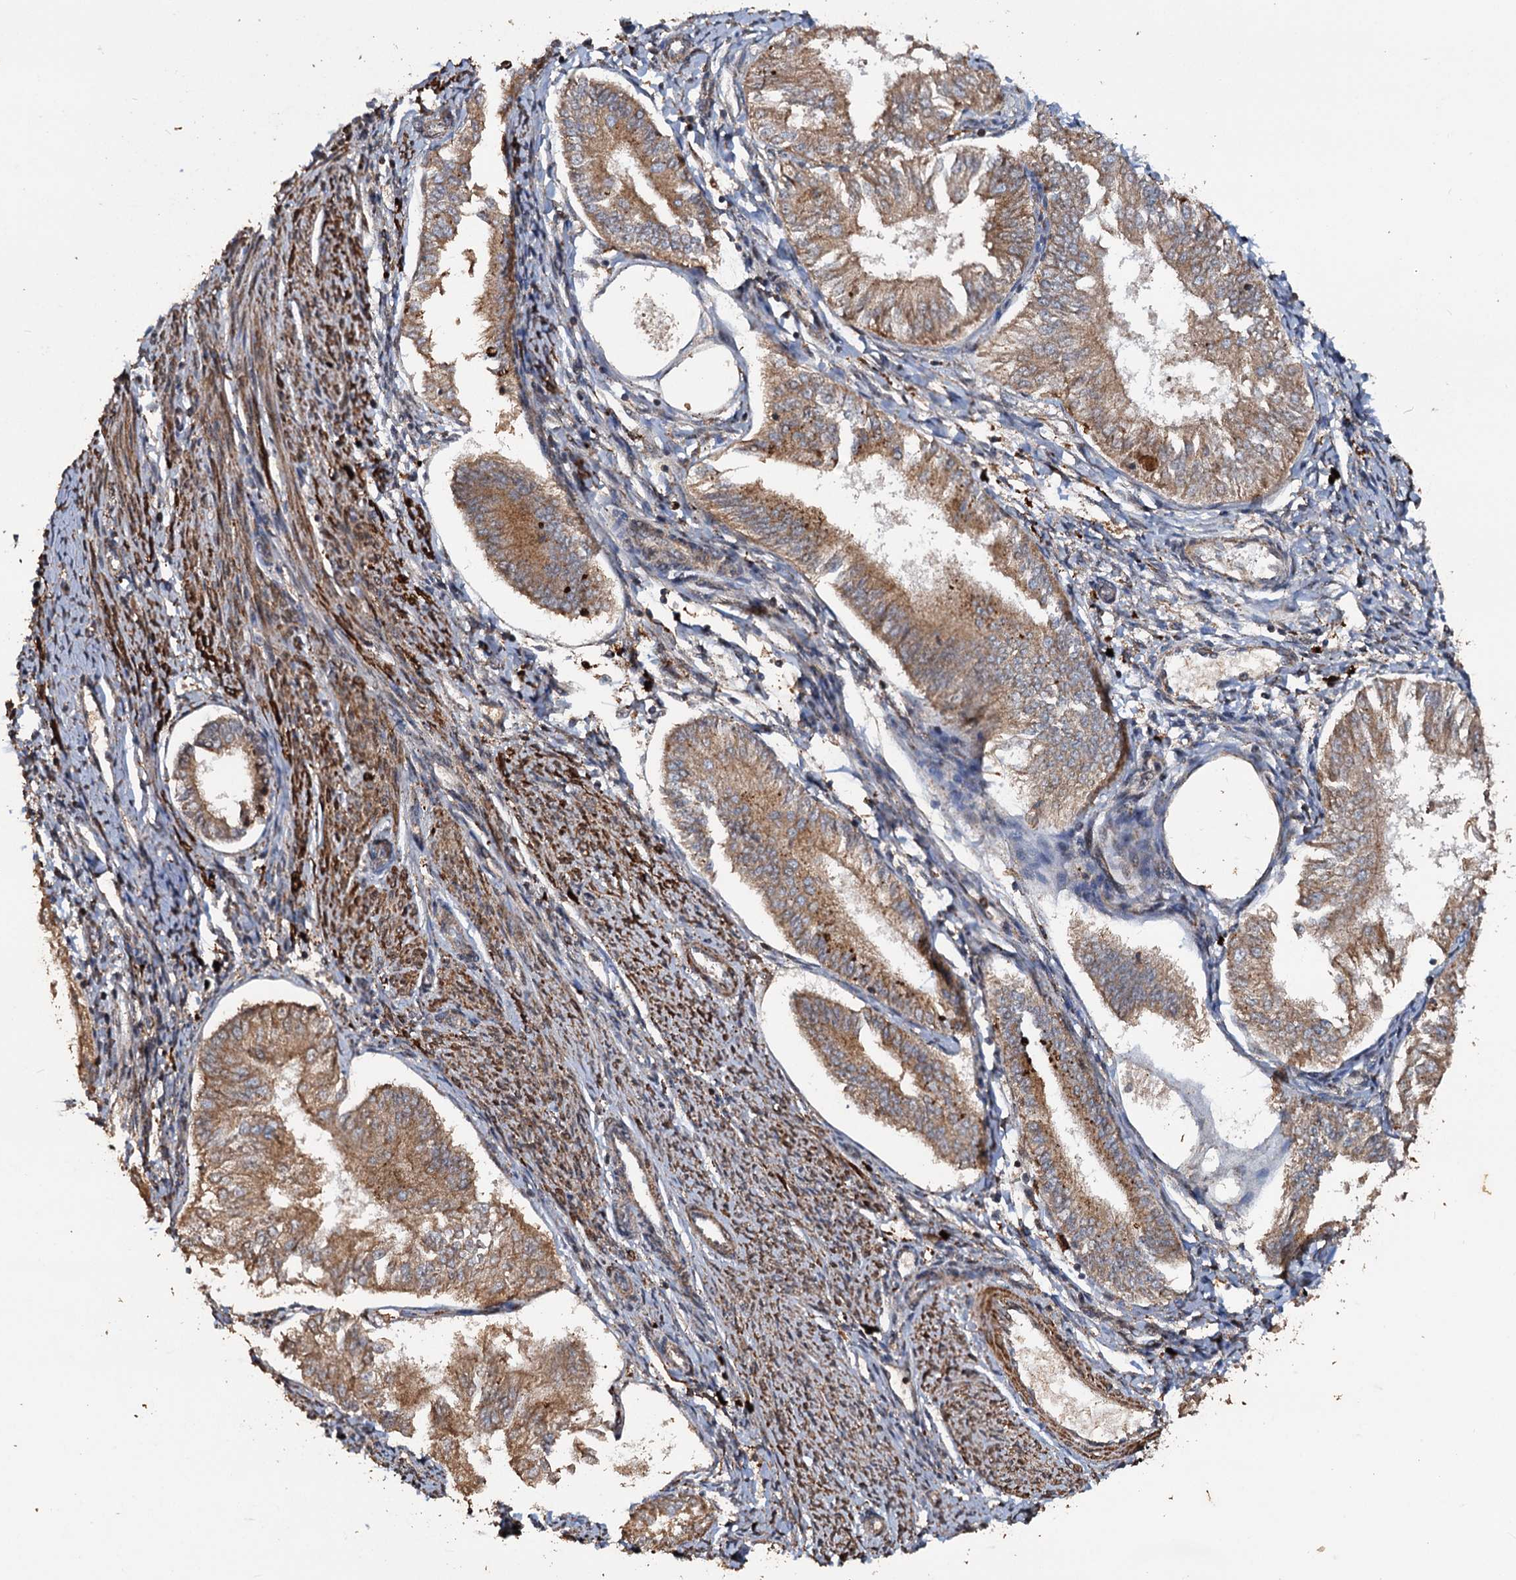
{"staining": {"intensity": "moderate", "quantity": ">75%", "location": "cytoplasmic/membranous"}, "tissue": "endometrial cancer", "cell_type": "Tumor cells", "image_type": "cancer", "snomed": [{"axis": "morphology", "description": "Adenocarcinoma, NOS"}, {"axis": "topography", "description": "Endometrium"}], "caption": "Immunohistochemical staining of endometrial adenocarcinoma shows medium levels of moderate cytoplasmic/membranous protein expression in about >75% of tumor cells.", "gene": "NOTCH2NLA", "patient": {"sex": "female", "age": 58}}